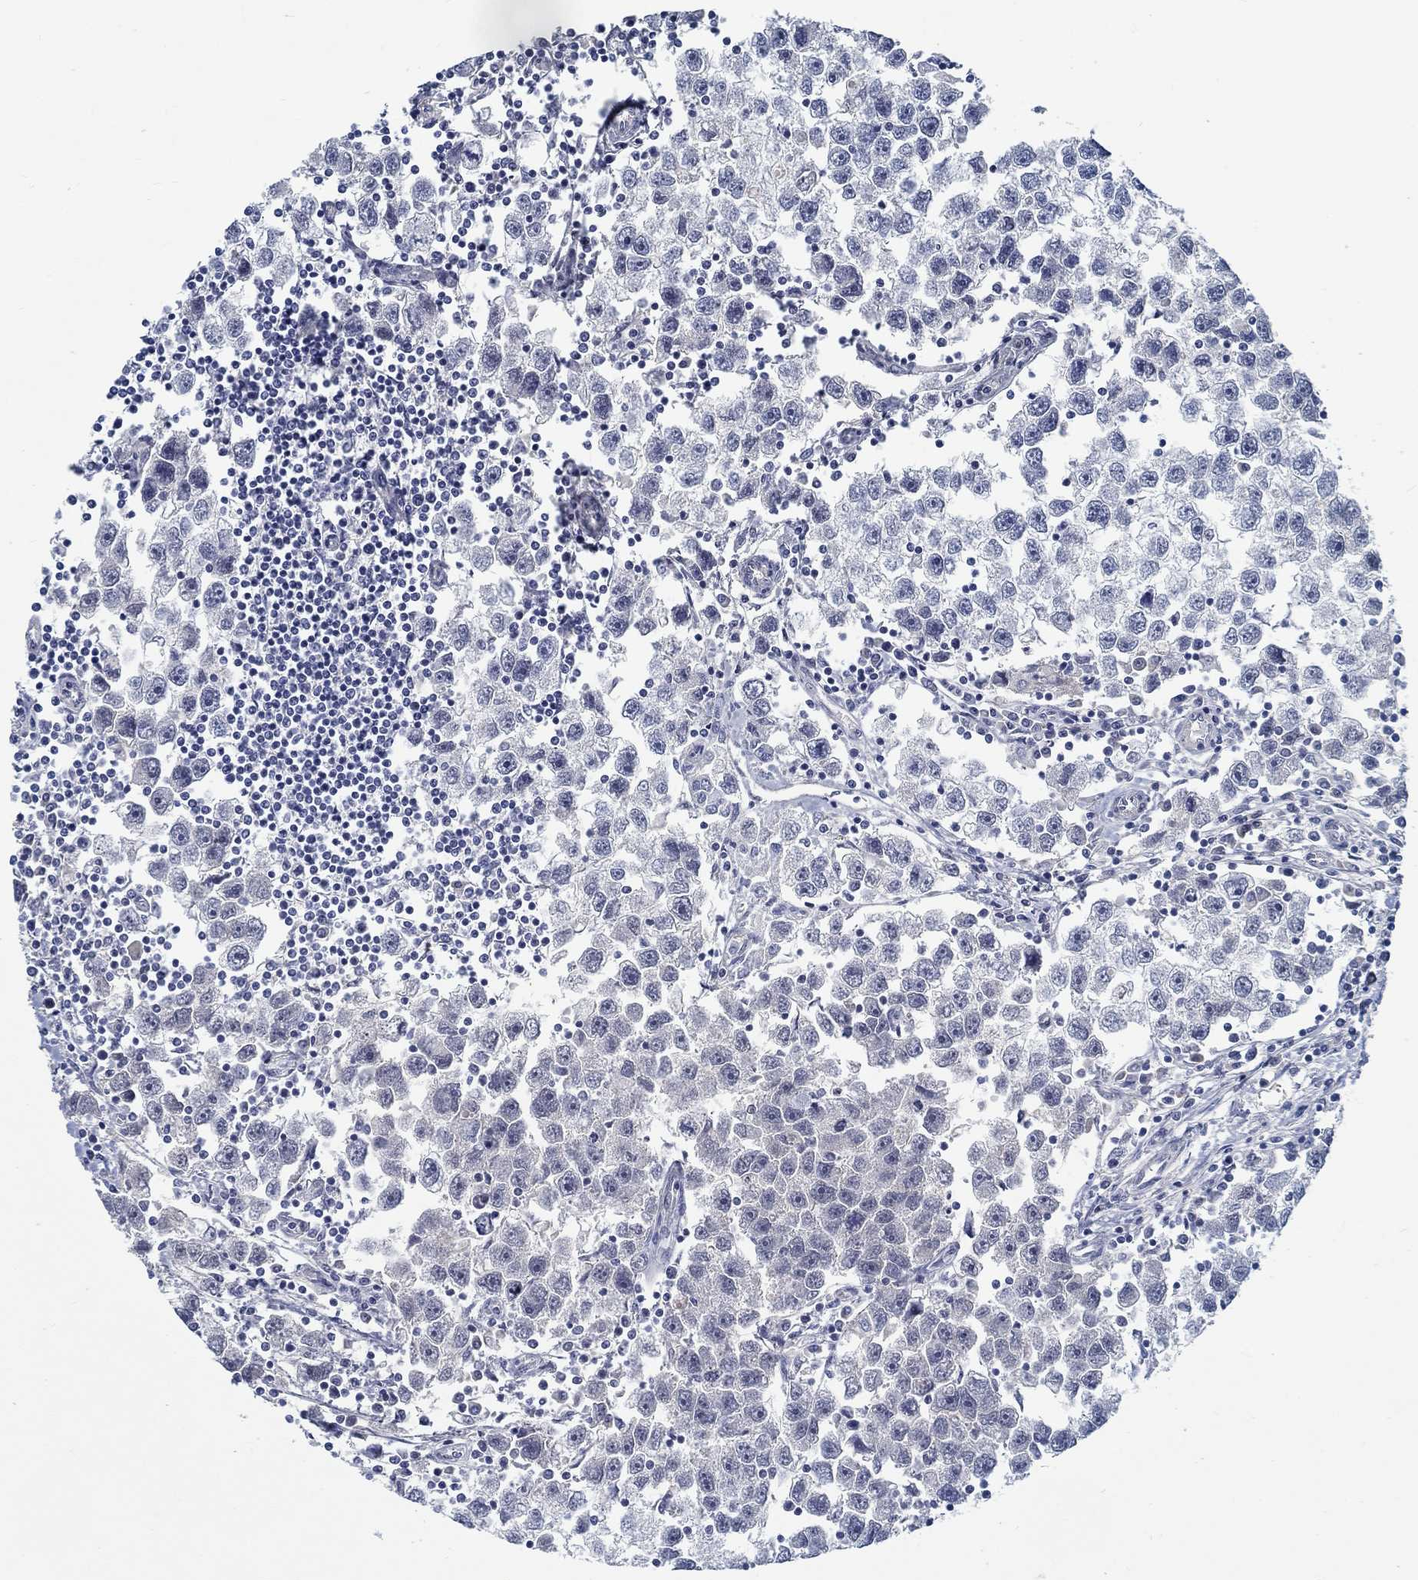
{"staining": {"intensity": "negative", "quantity": "none", "location": "none"}, "tissue": "testis cancer", "cell_type": "Tumor cells", "image_type": "cancer", "snomed": [{"axis": "morphology", "description": "Seminoma, NOS"}, {"axis": "topography", "description": "Testis"}], "caption": "High power microscopy histopathology image of an immunohistochemistry image of testis cancer (seminoma), revealing no significant expression in tumor cells.", "gene": "MYBPC1", "patient": {"sex": "male", "age": 30}}